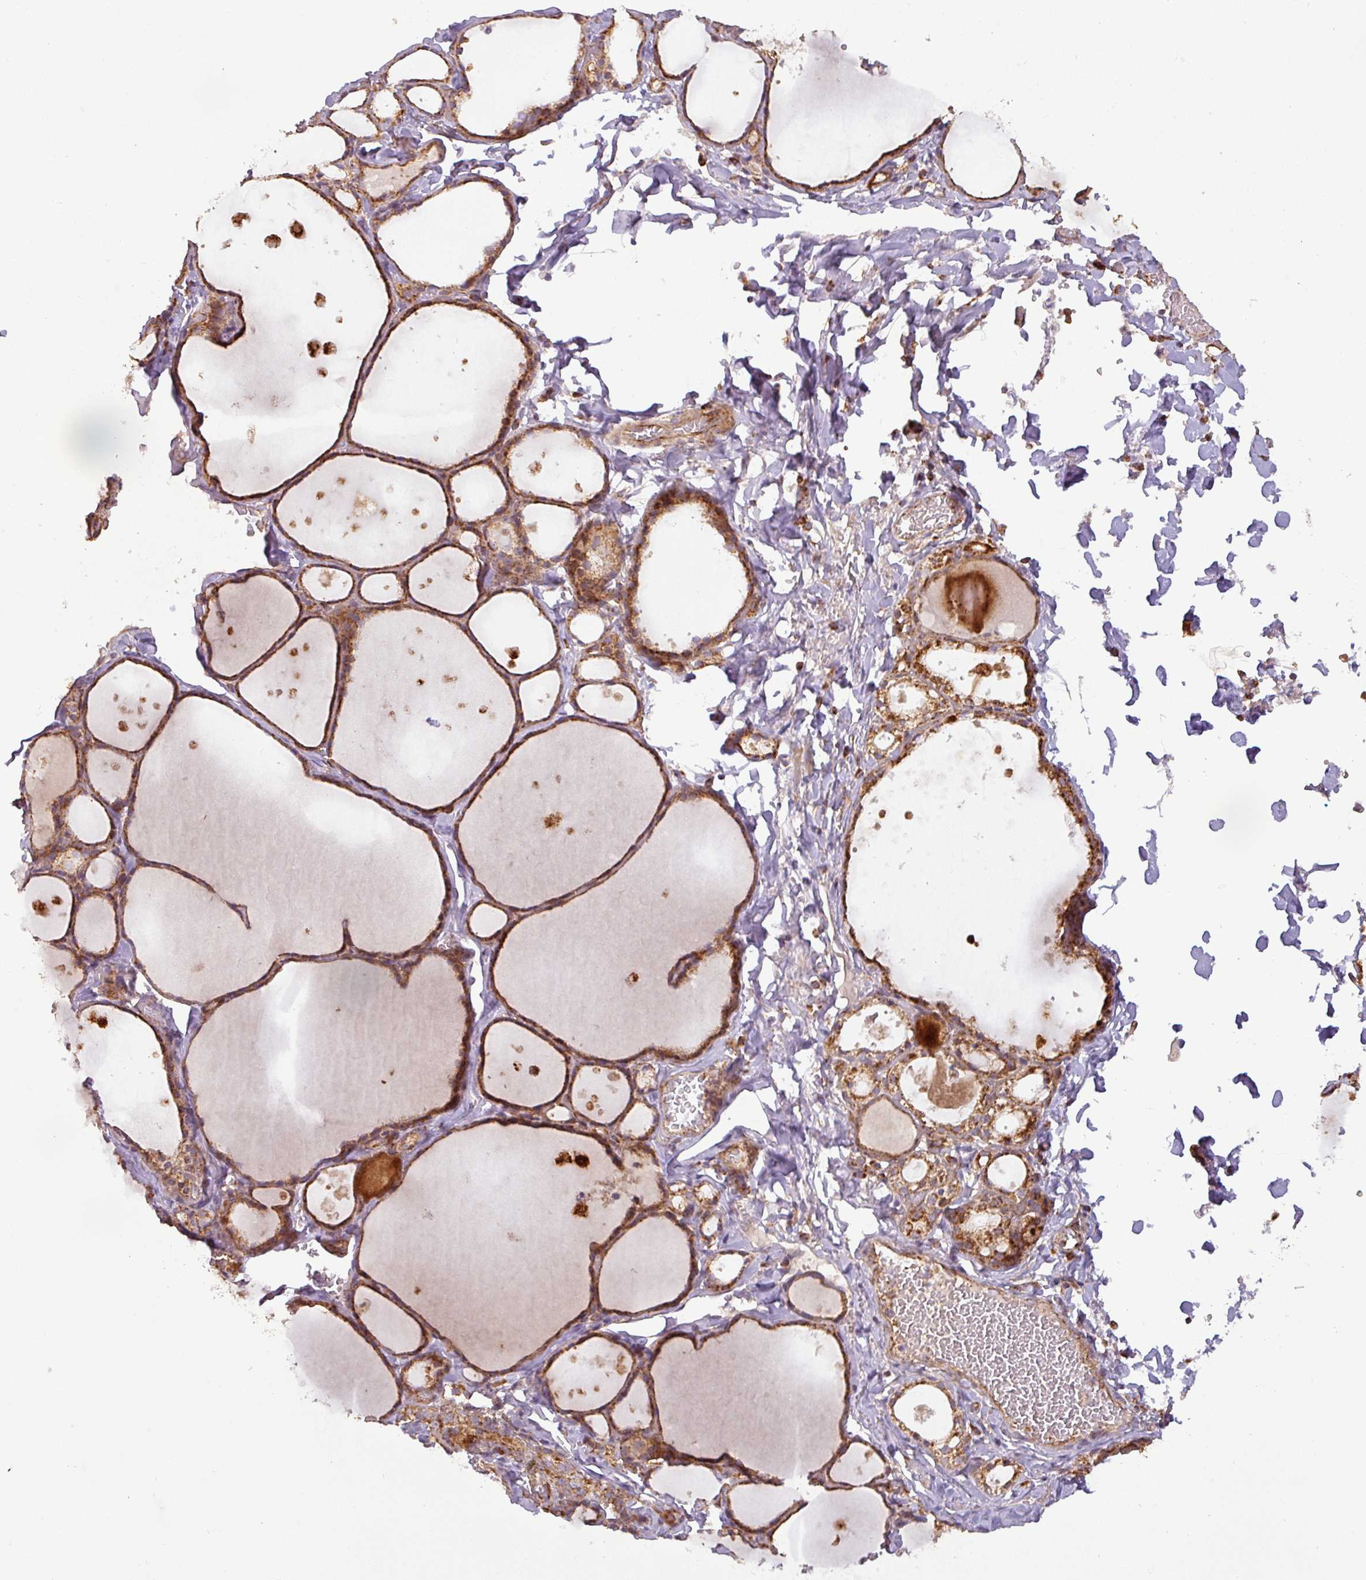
{"staining": {"intensity": "moderate", "quantity": ">75%", "location": "cytoplasmic/membranous"}, "tissue": "thyroid gland", "cell_type": "Glandular cells", "image_type": "normal", "snomed": [{"axis": "morphology", "description": "Normal tissue, NOS"}, {"axis": "topography", "description": "Thyroid gland"}], "caption": "Protein staining displays moderate cytoplasmic/membranous staining in approximately >75% of glandular cells in normal thyroid gland. Using DAB (3,3'-diaminobenzidine) (brown) and hematoxylin (blue) stains, captured at high magnification using brightfield microscopy.", "gene": "GPD2", "patient": {"sex": "male", "age": 56}}